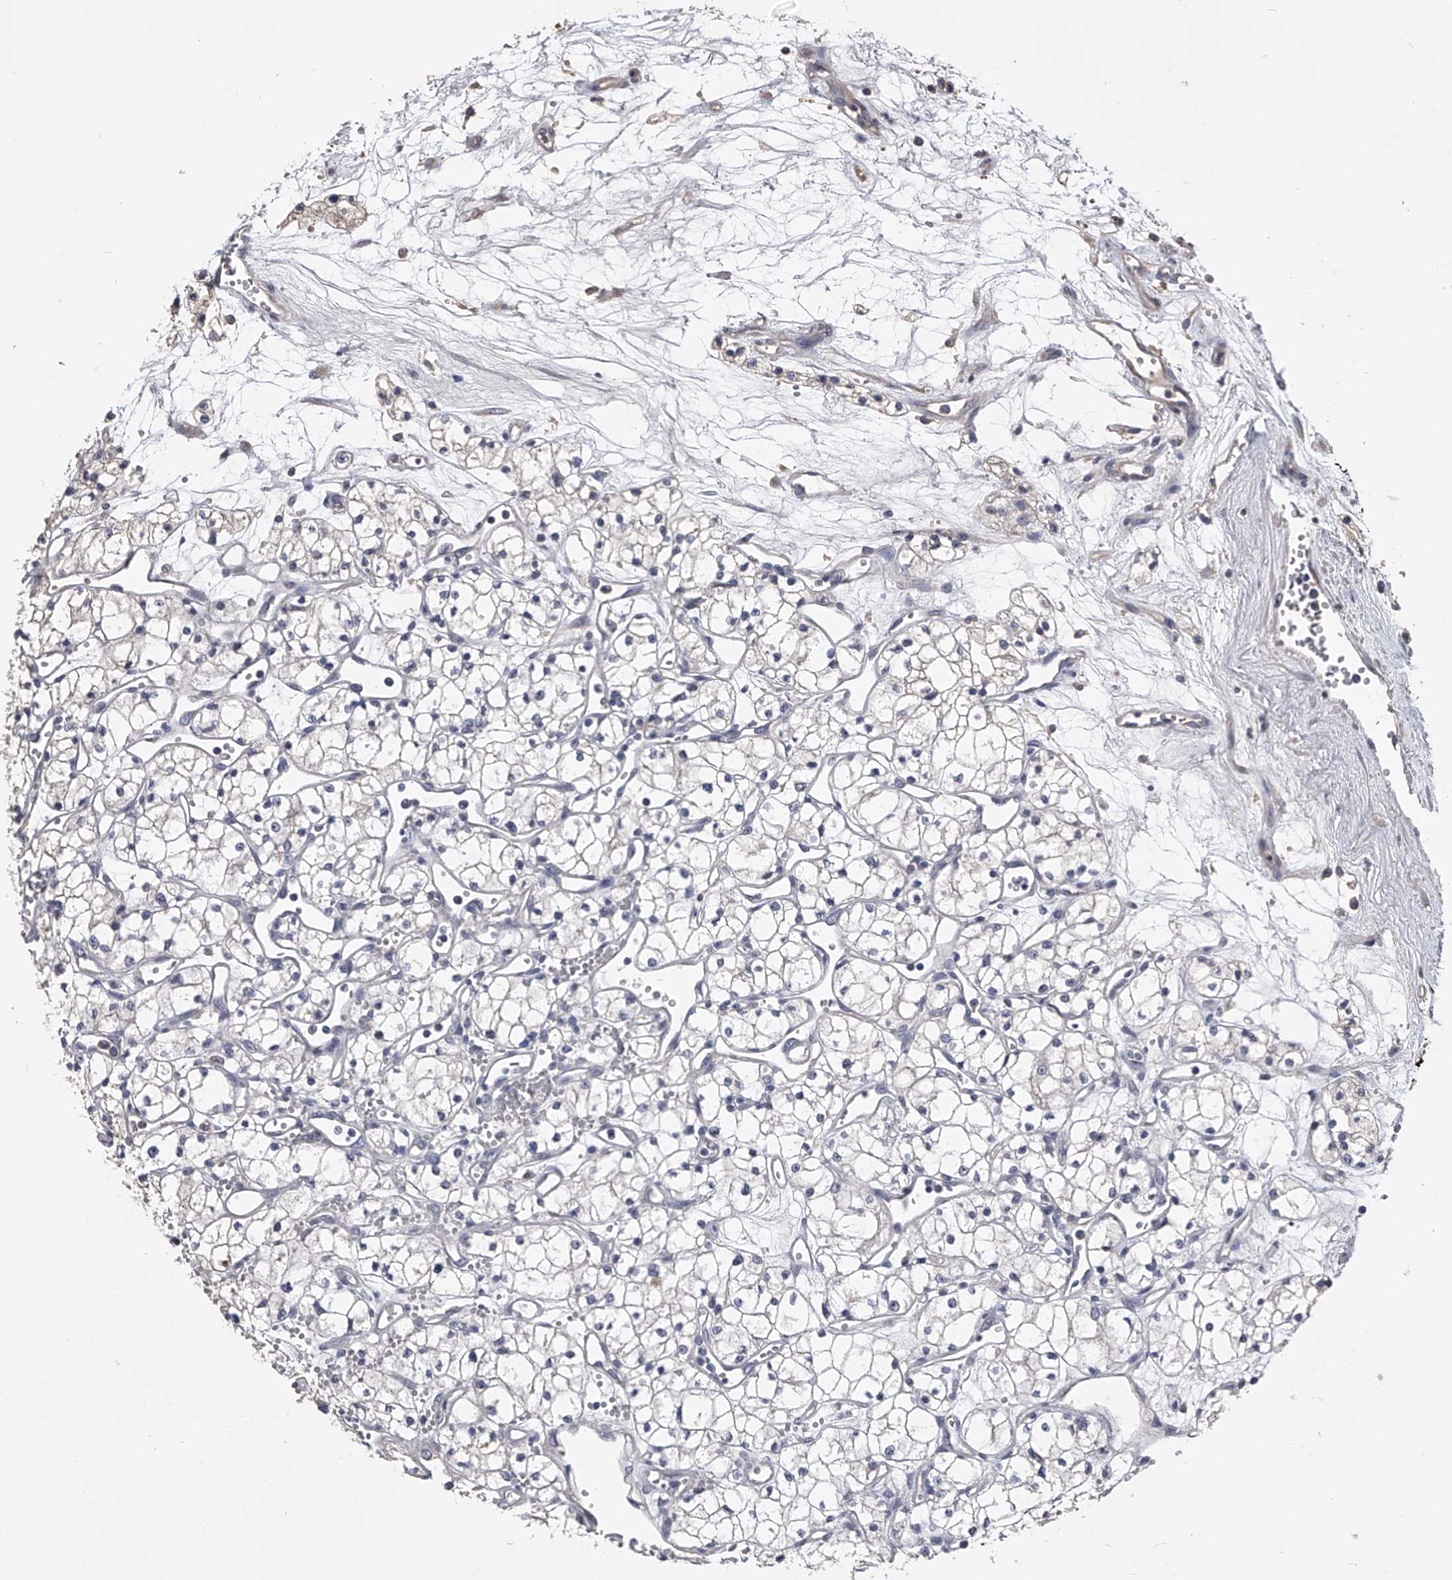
{"staining": {"intensity": "negative", "quantity": "none", "location": "none"}, "tissue": "renal cancer", "cell_type": "Tumor cells", "image_type": "cancer", "snomed": [{"axis": "morphology", "description": "Adenocarcinoma, NOS"}, {"axis": "topography", "description": "Kidney"}], "caption": "Human renal adenocarcinoma stained for a protein using immunohistochemistry demonstrates no positivity in tumor cells.", "gene": "MDN1", "patient": {"sex": "male", "age": 59}}